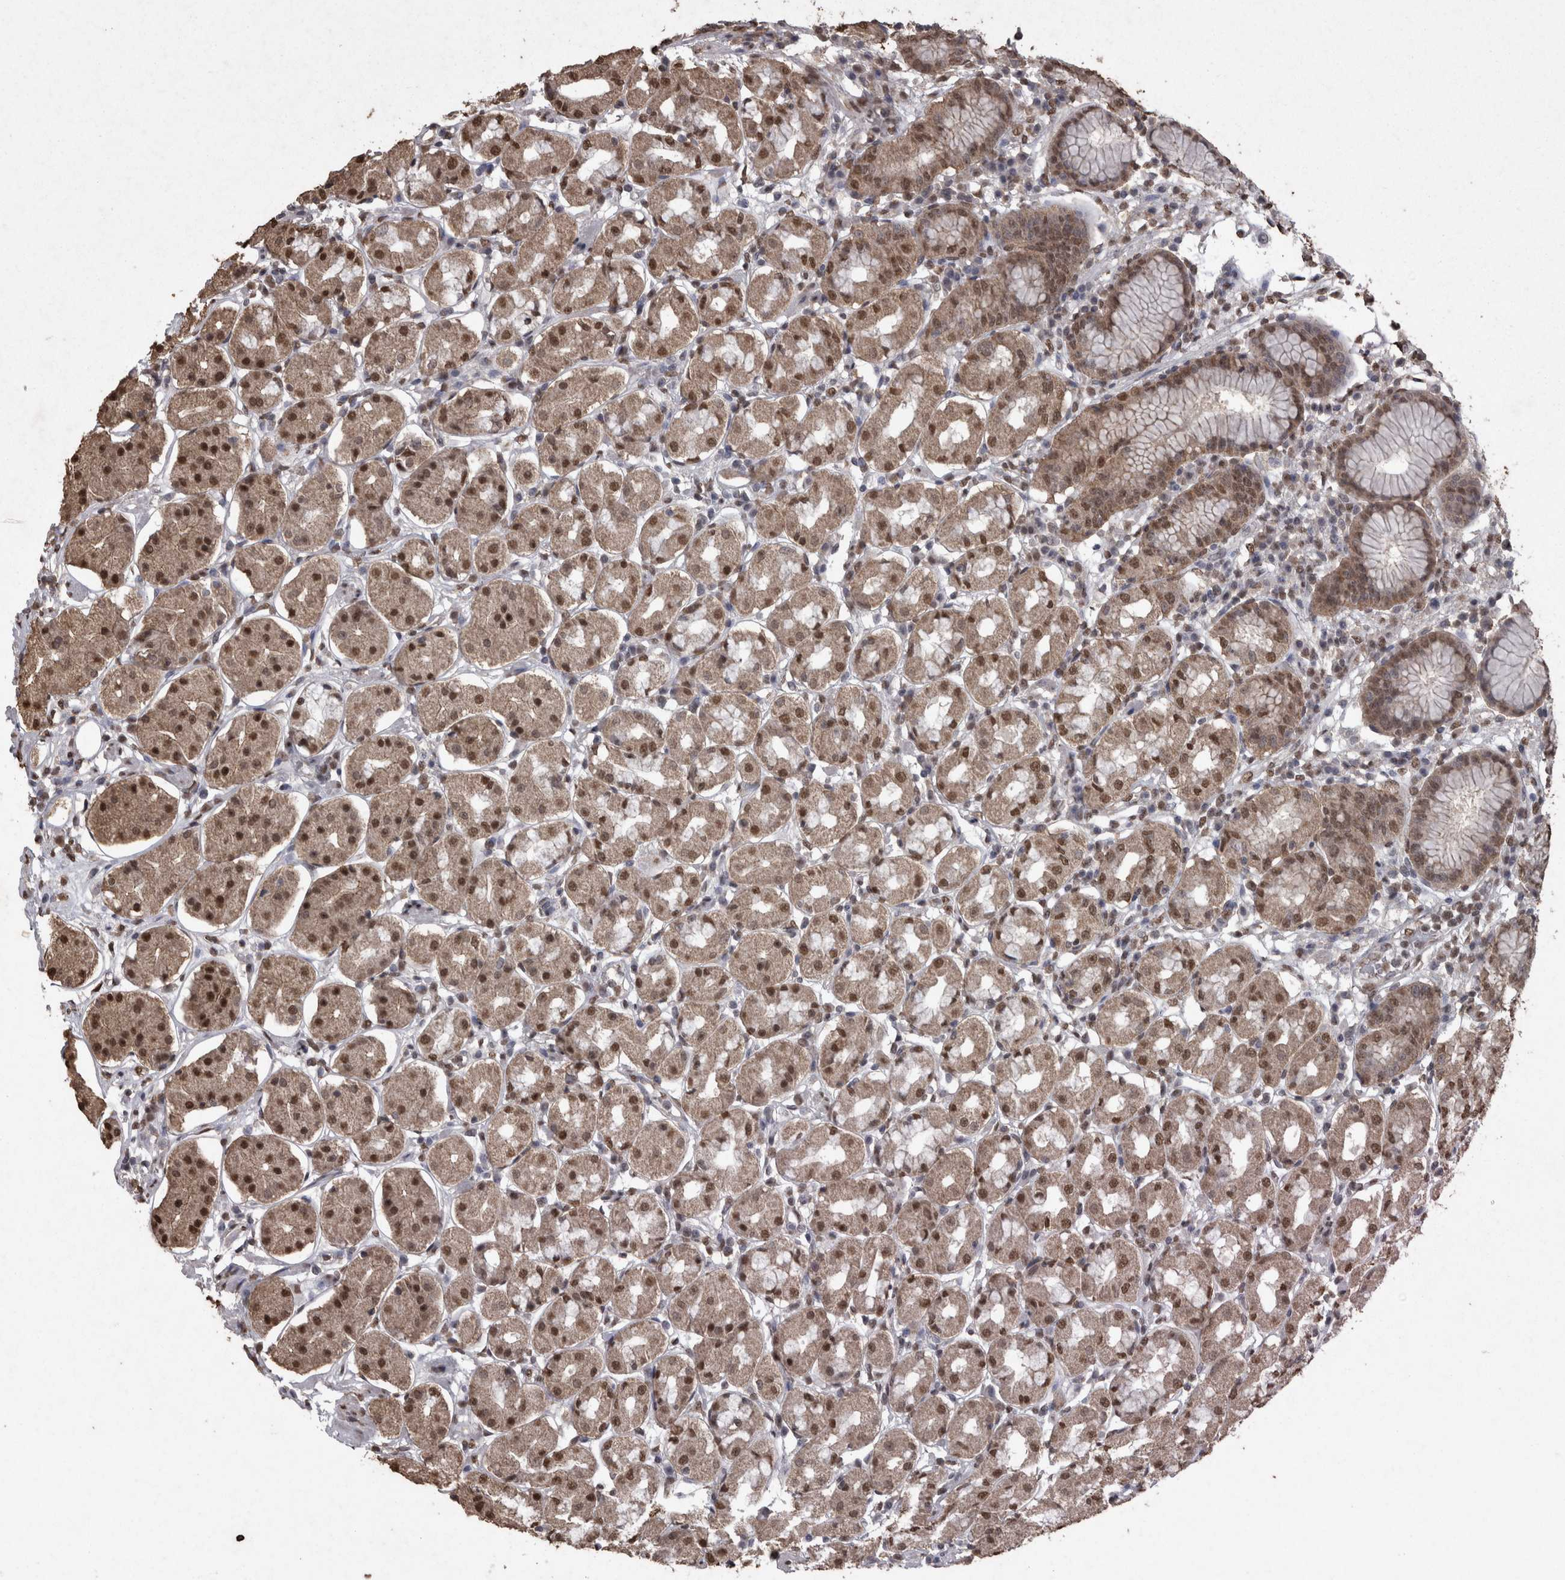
{"staining": {"intensity": "moderate", "quantity": ">75%", "location": "cytoplasmic/membranous,nuclear"}, "tissue": "stomach", "cell_type": "Glandular cells", "image_type": "normal", "snomed": [{"axis": "morphology", "description": "Normal tissue, NOS"}, {"axis": "topography", "description": "Stomach"}, {"axis": "topography", "description": "Stomach, lower"}], "caption": "Normal stomach displays moderate cytoplasmic/membranous,nuclear staining in approximately >75% of glandular cells, visualized by immunohistochemistry. (Stains: DAB in brown, nuclei in blue, Microscopy: brightfield microscopy at high magnification).", "gene": "SMAD7", "patient": {"sex": "female", "age": 56}}